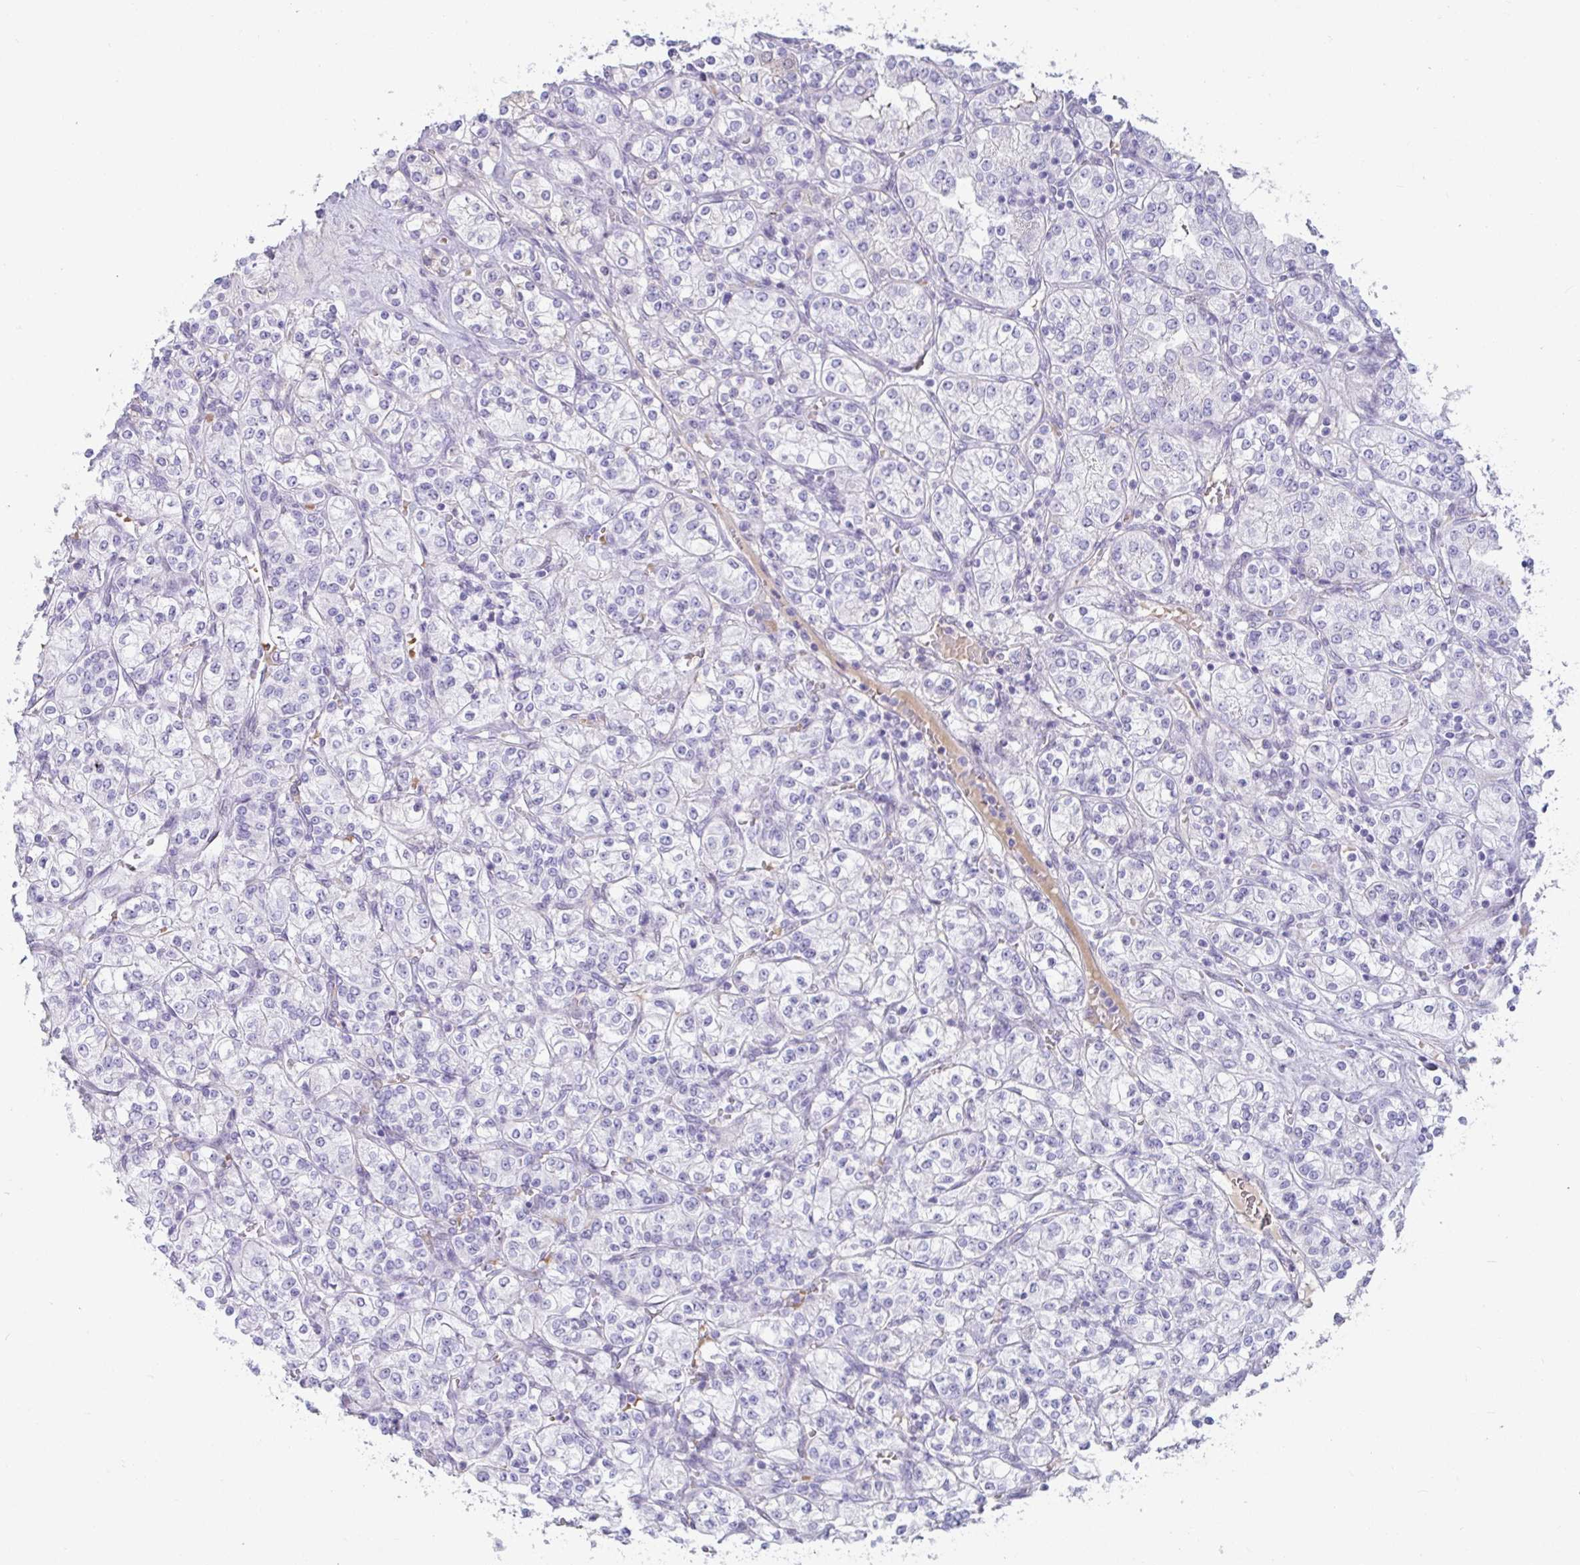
{"staining": {"intensity": "negative", "quantity": "none", "location": "none"}, "tissue": "renal cancer", "cell_type": "Tumor cells", "image_type": "cancer", "snomed": [{"axis": "morphology", "description": "Adenocarcinoma, NOS"}, {"axis": "topography", "description": "Kidney"}], "caption": "The image displays no significant positivity in tumor cells of renal cancer.", "gene": "NPY", "patient": {"sex": "male", "age": 77}}